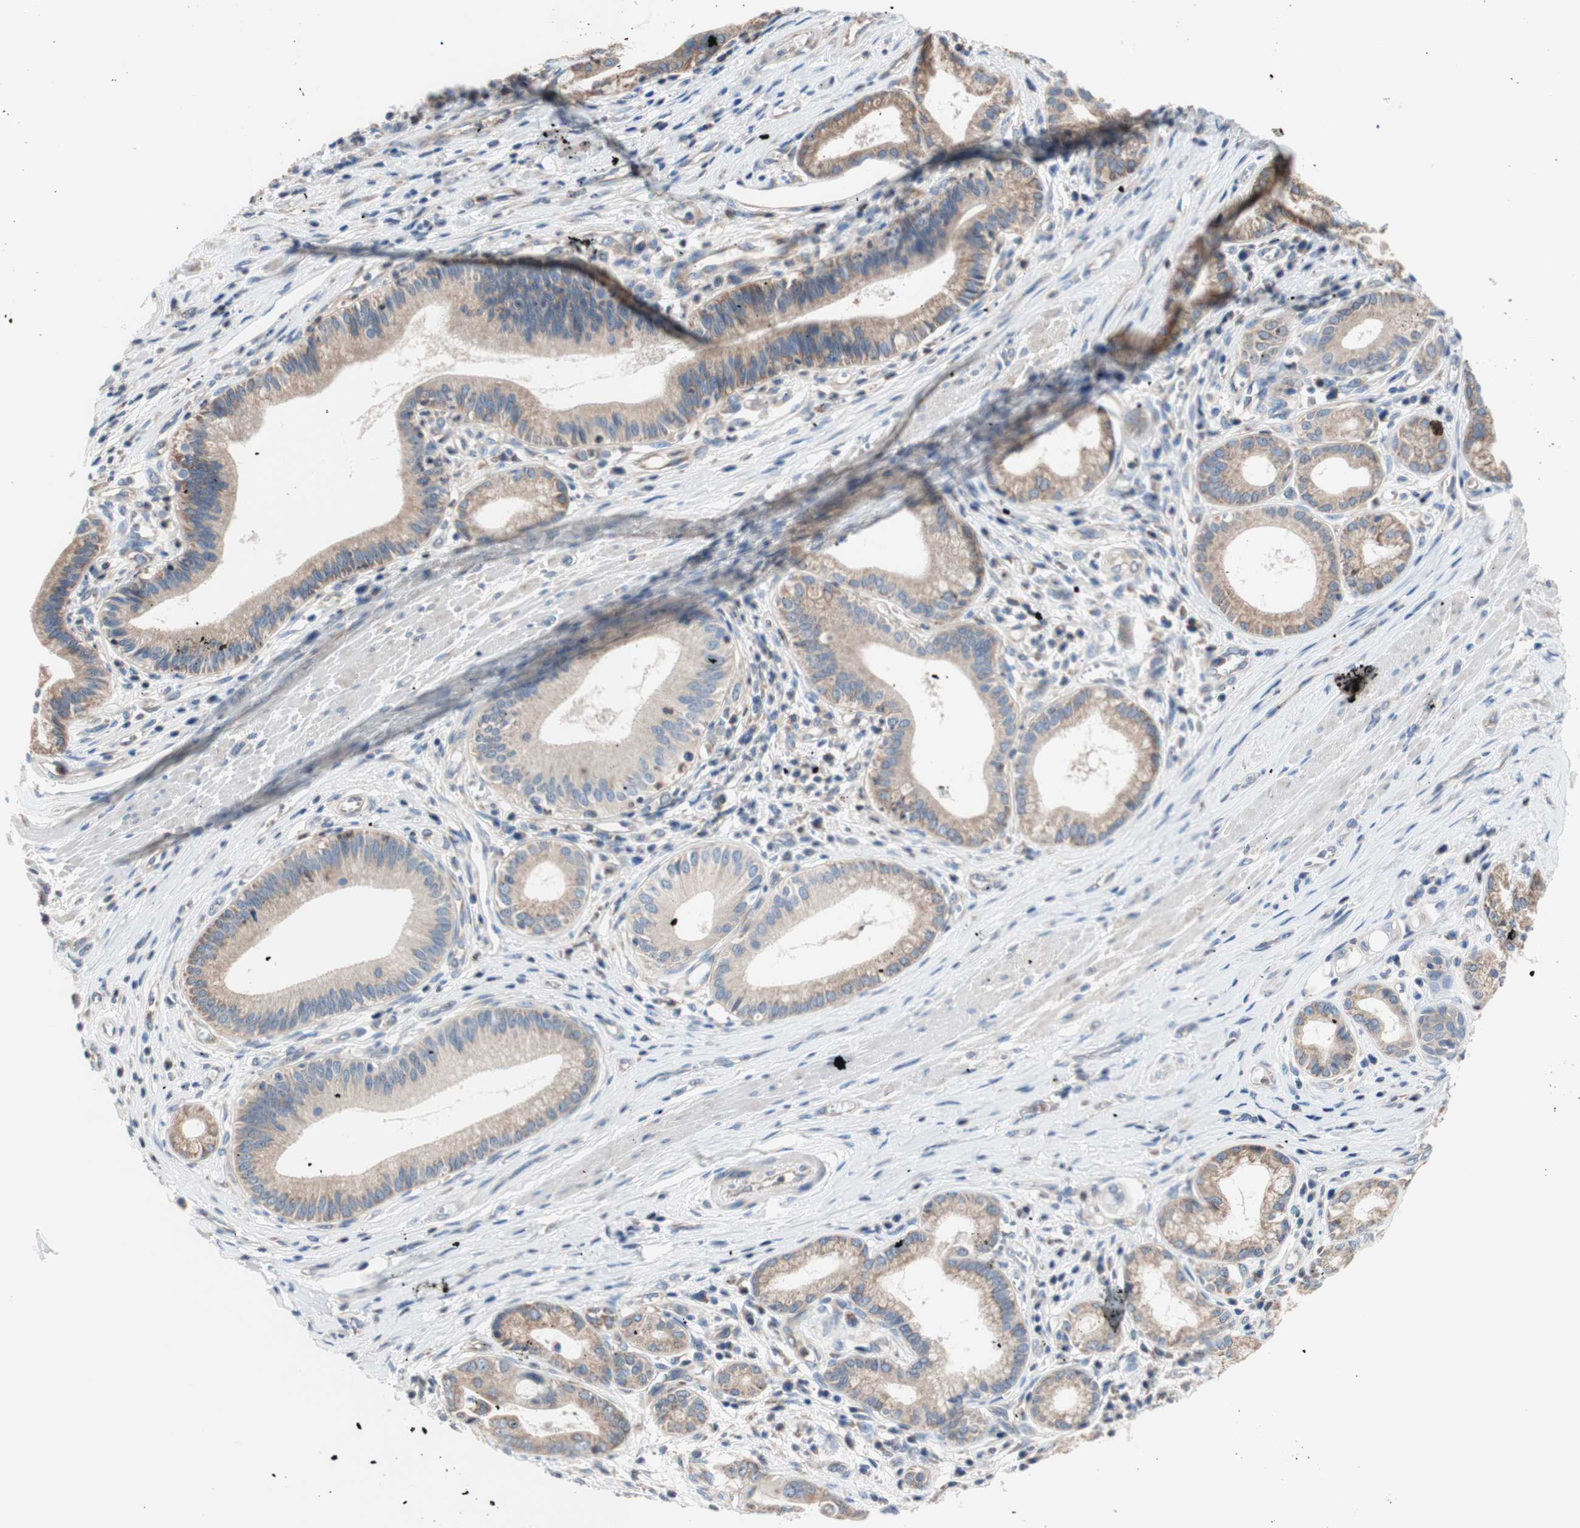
{"staining": {"intensity": "moderate", "quantity": "25%-75%", "location": "cytoplasmic/membranous"}, "tissue": "pancreatic cancer", "cell_type": "Tumor cells", "image_type": "cancer", "snomed": [{"axis": "morphology", "description": "Adenocarcinoma, NOS"}, {"axis": "topography", "description": "Pancreas"}], "caption": "Pancreatic cancer (adenocarcinoma) stained with DAB immunohistochemistry (IHC) displays medium levels of moderate cytoplasmic/membranous expression in about 25%-75% of tumor cells.", "gene": "FMR1", "patient": {"sex": "female", "age": 75}}